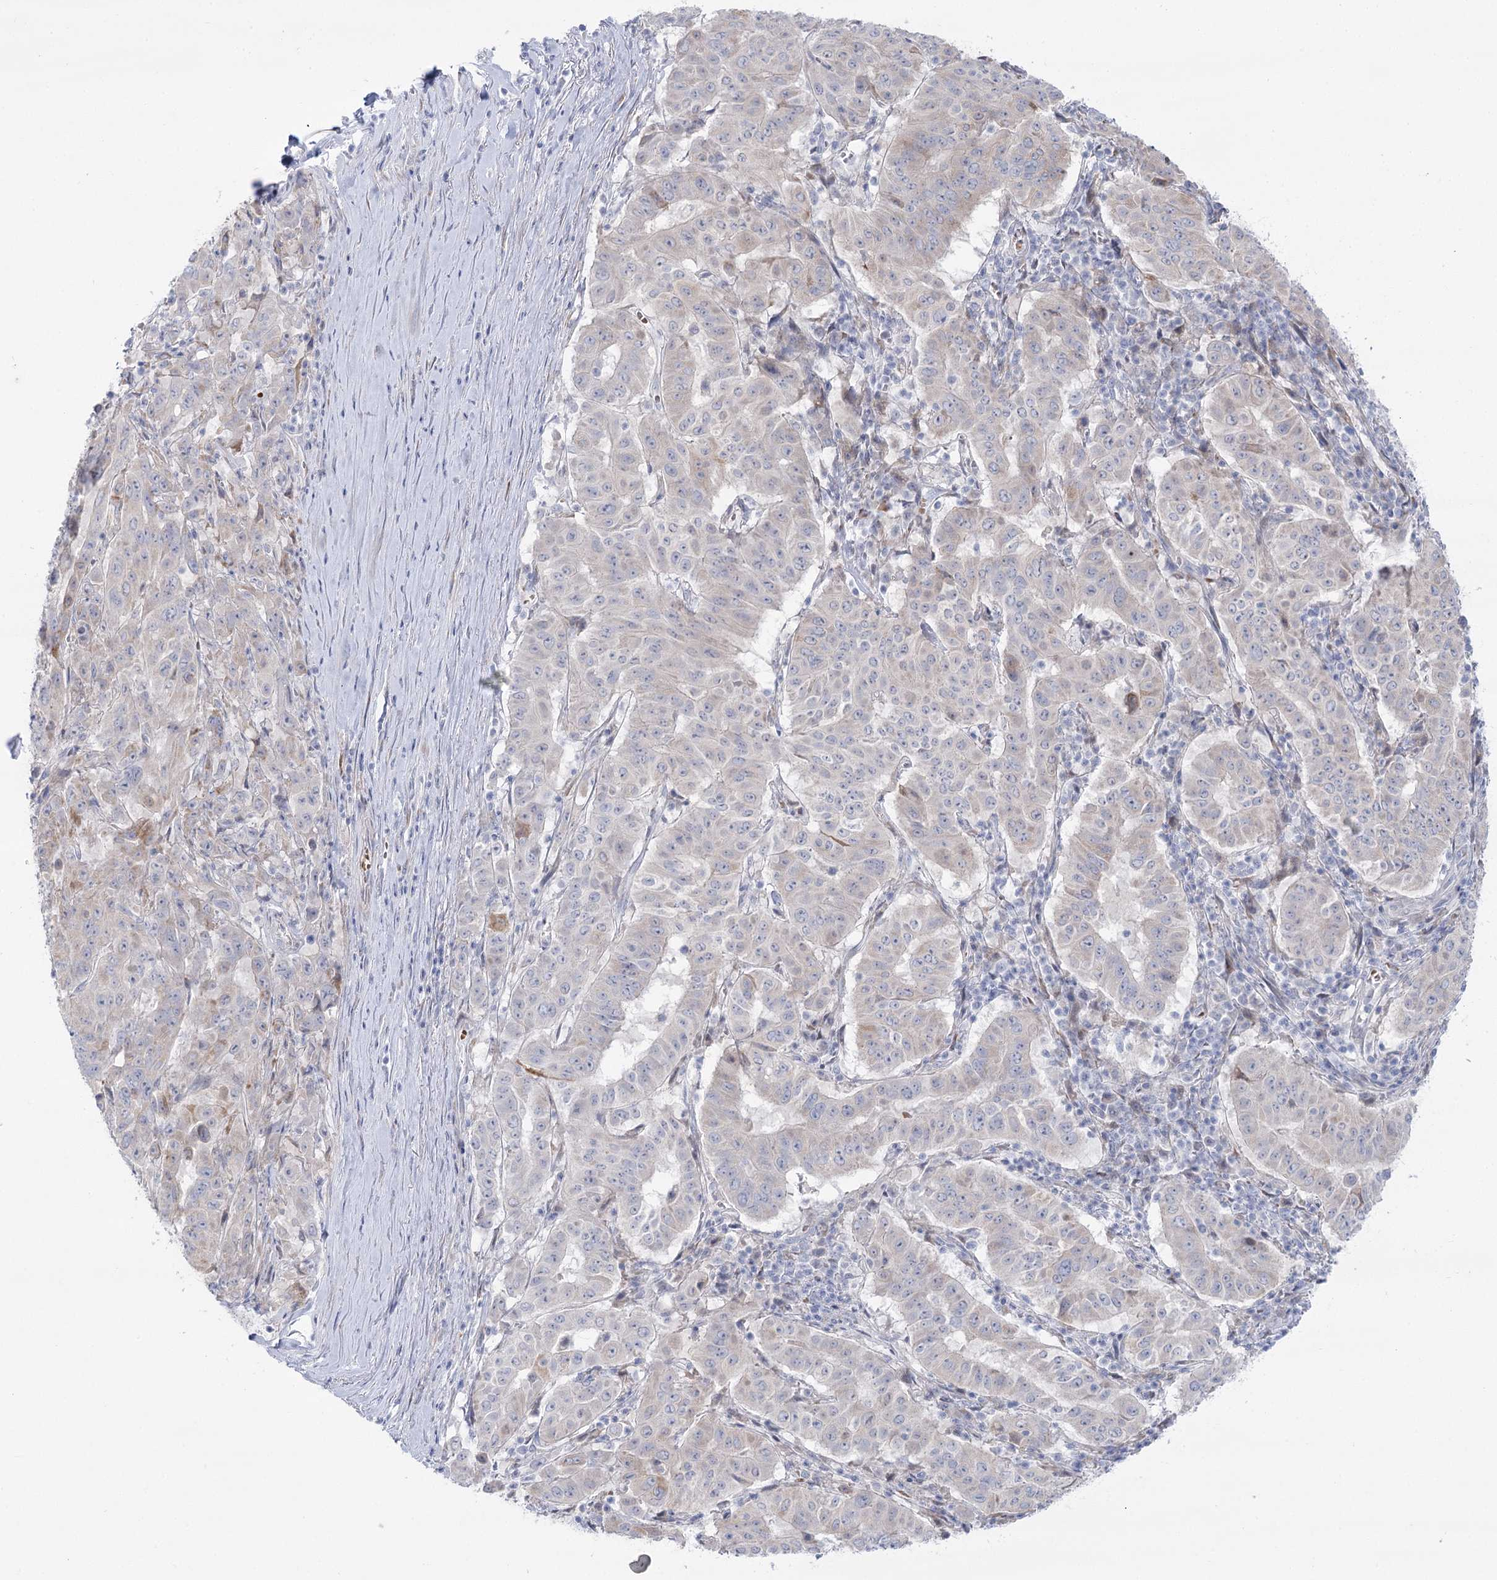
{"staining": {"intensity": "weak", "quantity": "<25%", "location": "cytoplasmic/membranous"}, "tissue": "pancreatic cancer", "cell_type": "Tumor cells", "image_type": "cancer", "snomed": [{"axis": "morphology", "description": "Adenocarcinoma, NOS"}, {"axis": "topography", "description": "Pancreas"}], "caption": "Tumor cells are negative for brown protein staining in pancreatic cancer.", "gene": "SIAE", "patient": {"sex": "male", "age": 63}}